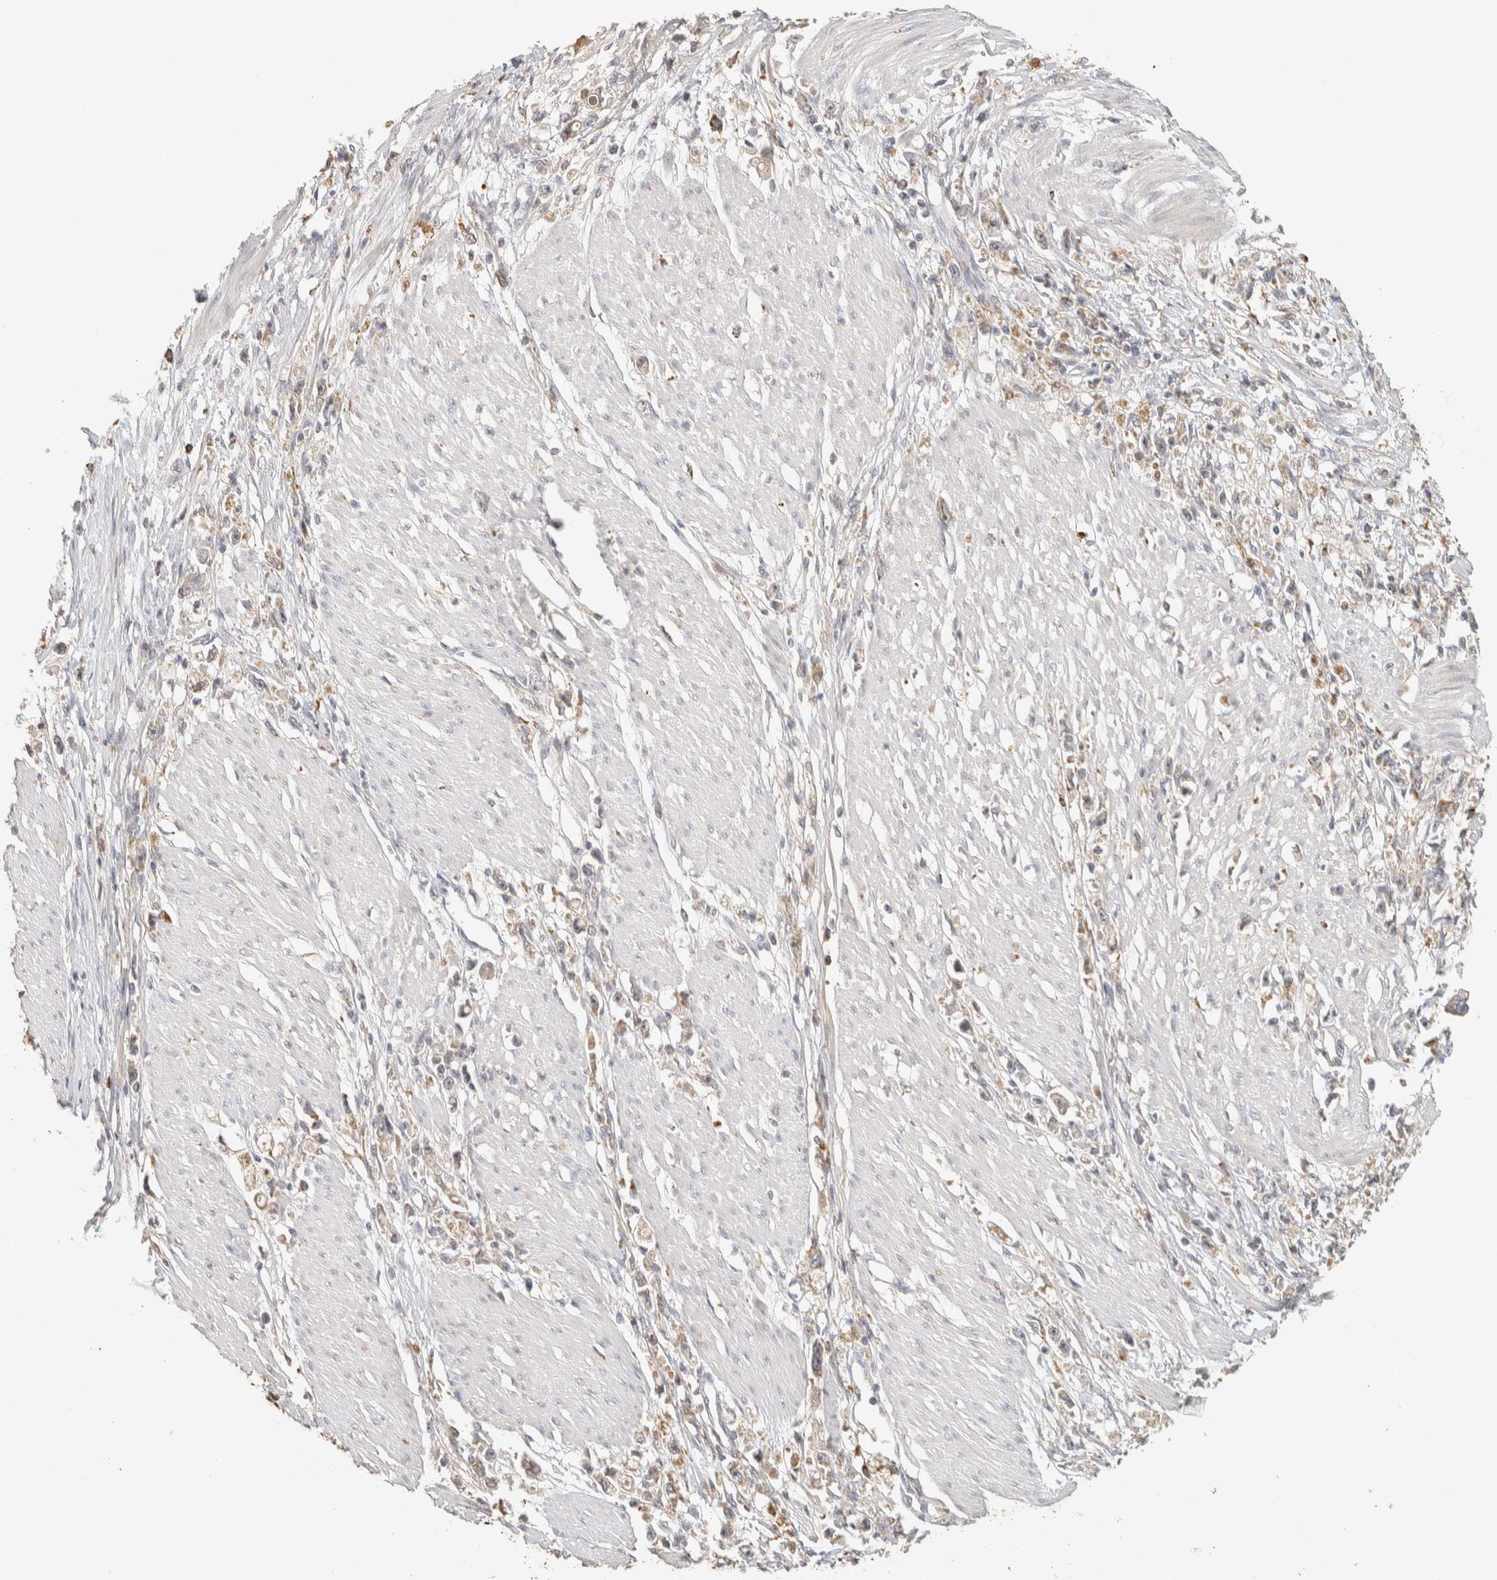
{"staining": {"intensity": "negative", "quantity": "none", "location": "none"}, "tissue": "stomach cancer", "cell_type": "Tumor cells", "image_type": "cancer", "snomed": [{"axis": "morphology", "description": "Adenocarcinoma, NOS"}, {"axis": "topography", "description": "Stomach"}], "caption": "The image reveals no staining of tumor cells in stomach cancer (adenocarcinoma).", "gene": "ITPA", "patient": {"sex": "female", "age": 59}}